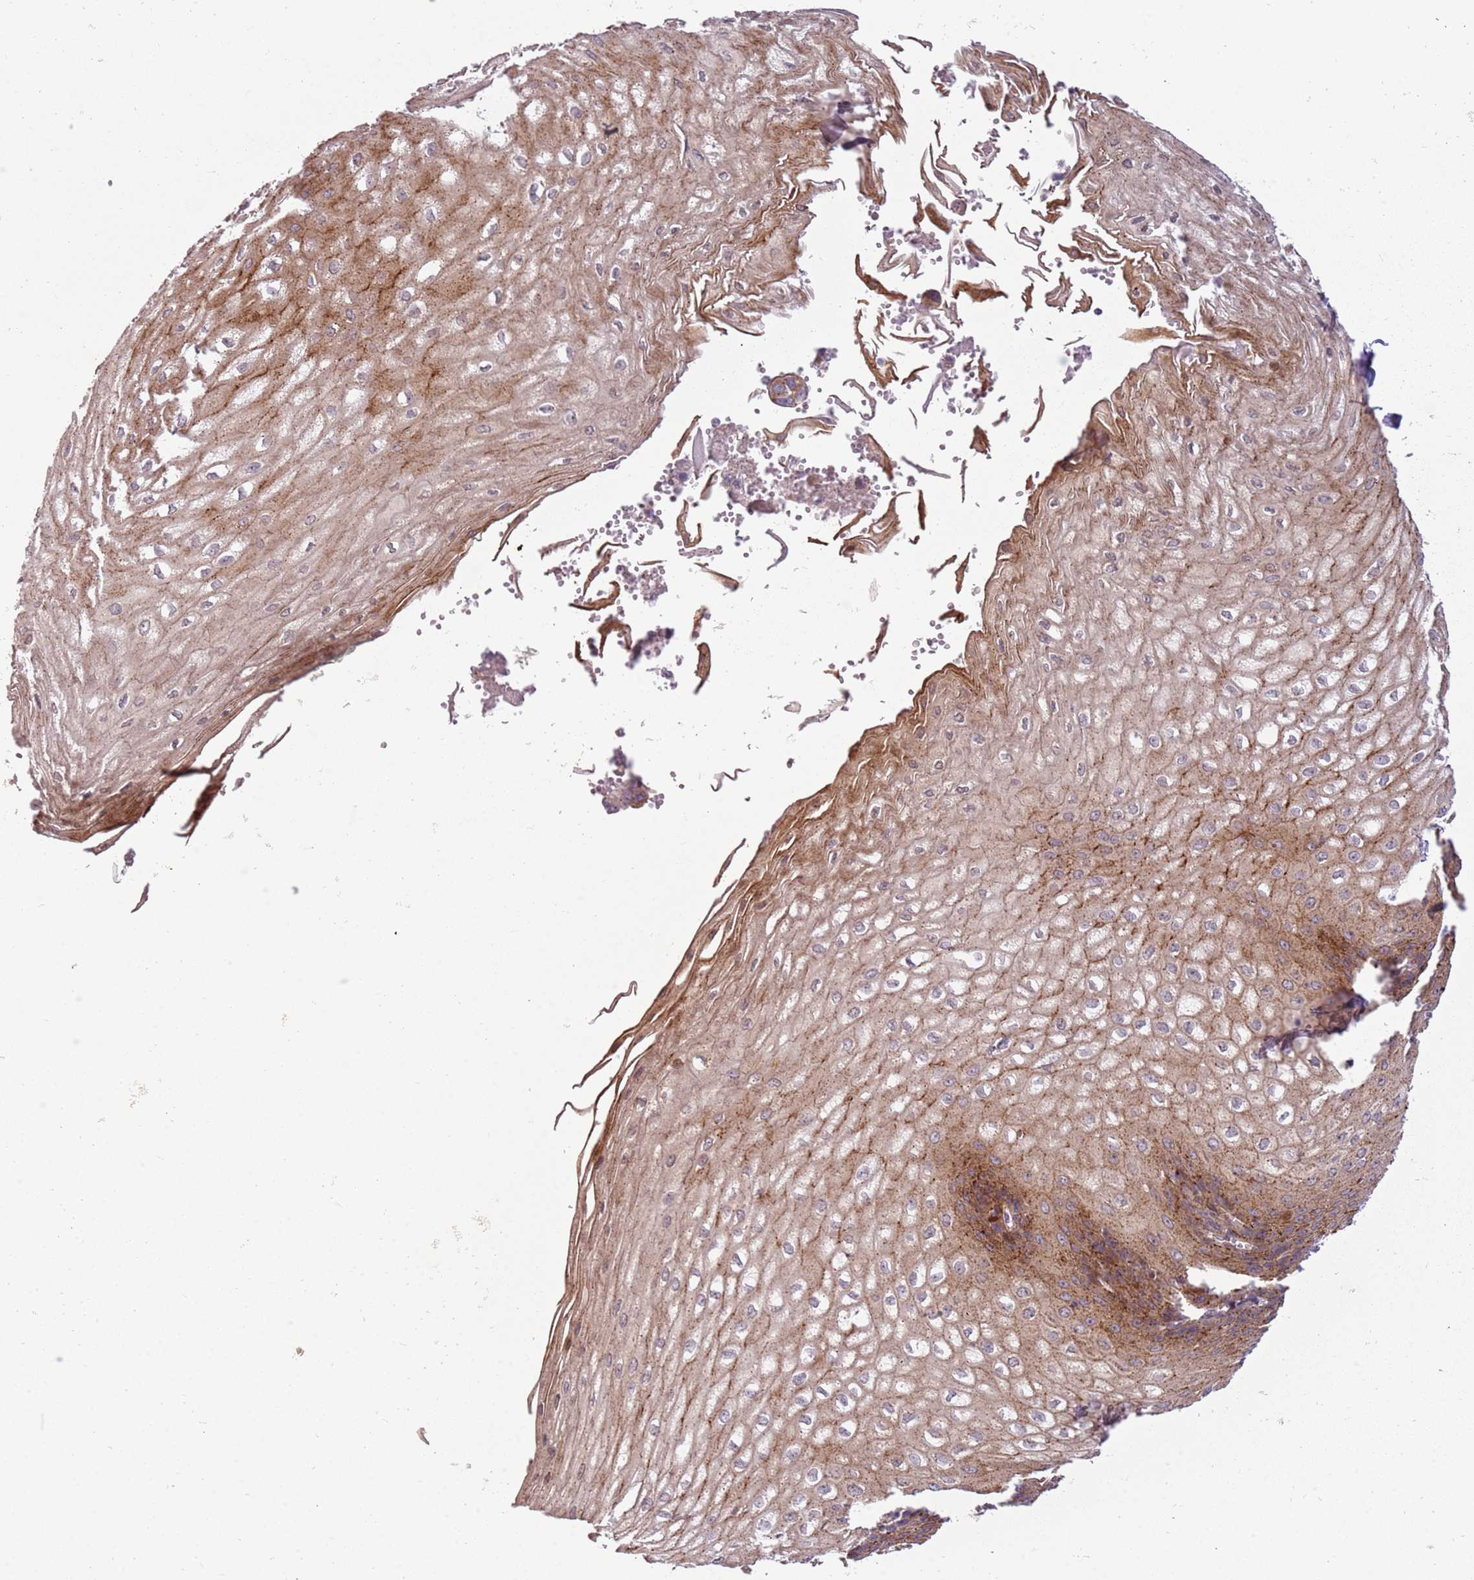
{"staining": {"intensity": "strong", "quantity": "25%-75%", "location": "cytoplasmic/membranous,nuclear"}, "tissue": "esophagus", "cell_type": "Squamous epithelial cells", "image_type": "normal", "snomed": [{"axis": "morphology", "description": "Normal tissue, NOS"}, {"axis": "topography", "description": "Esophagus"}], "caption": "The micrograph exhibits immunohistochemical staining of normal esophagus. There is strong cytoplasmic/membranous,nuclear positivity is seen in approximately 25%-75% of squamous epithelial cells. (IHC, brightfield microscopy, high magnification).", "gene": "PVRIG", "patient": {"sex": "male", "age": 60}}